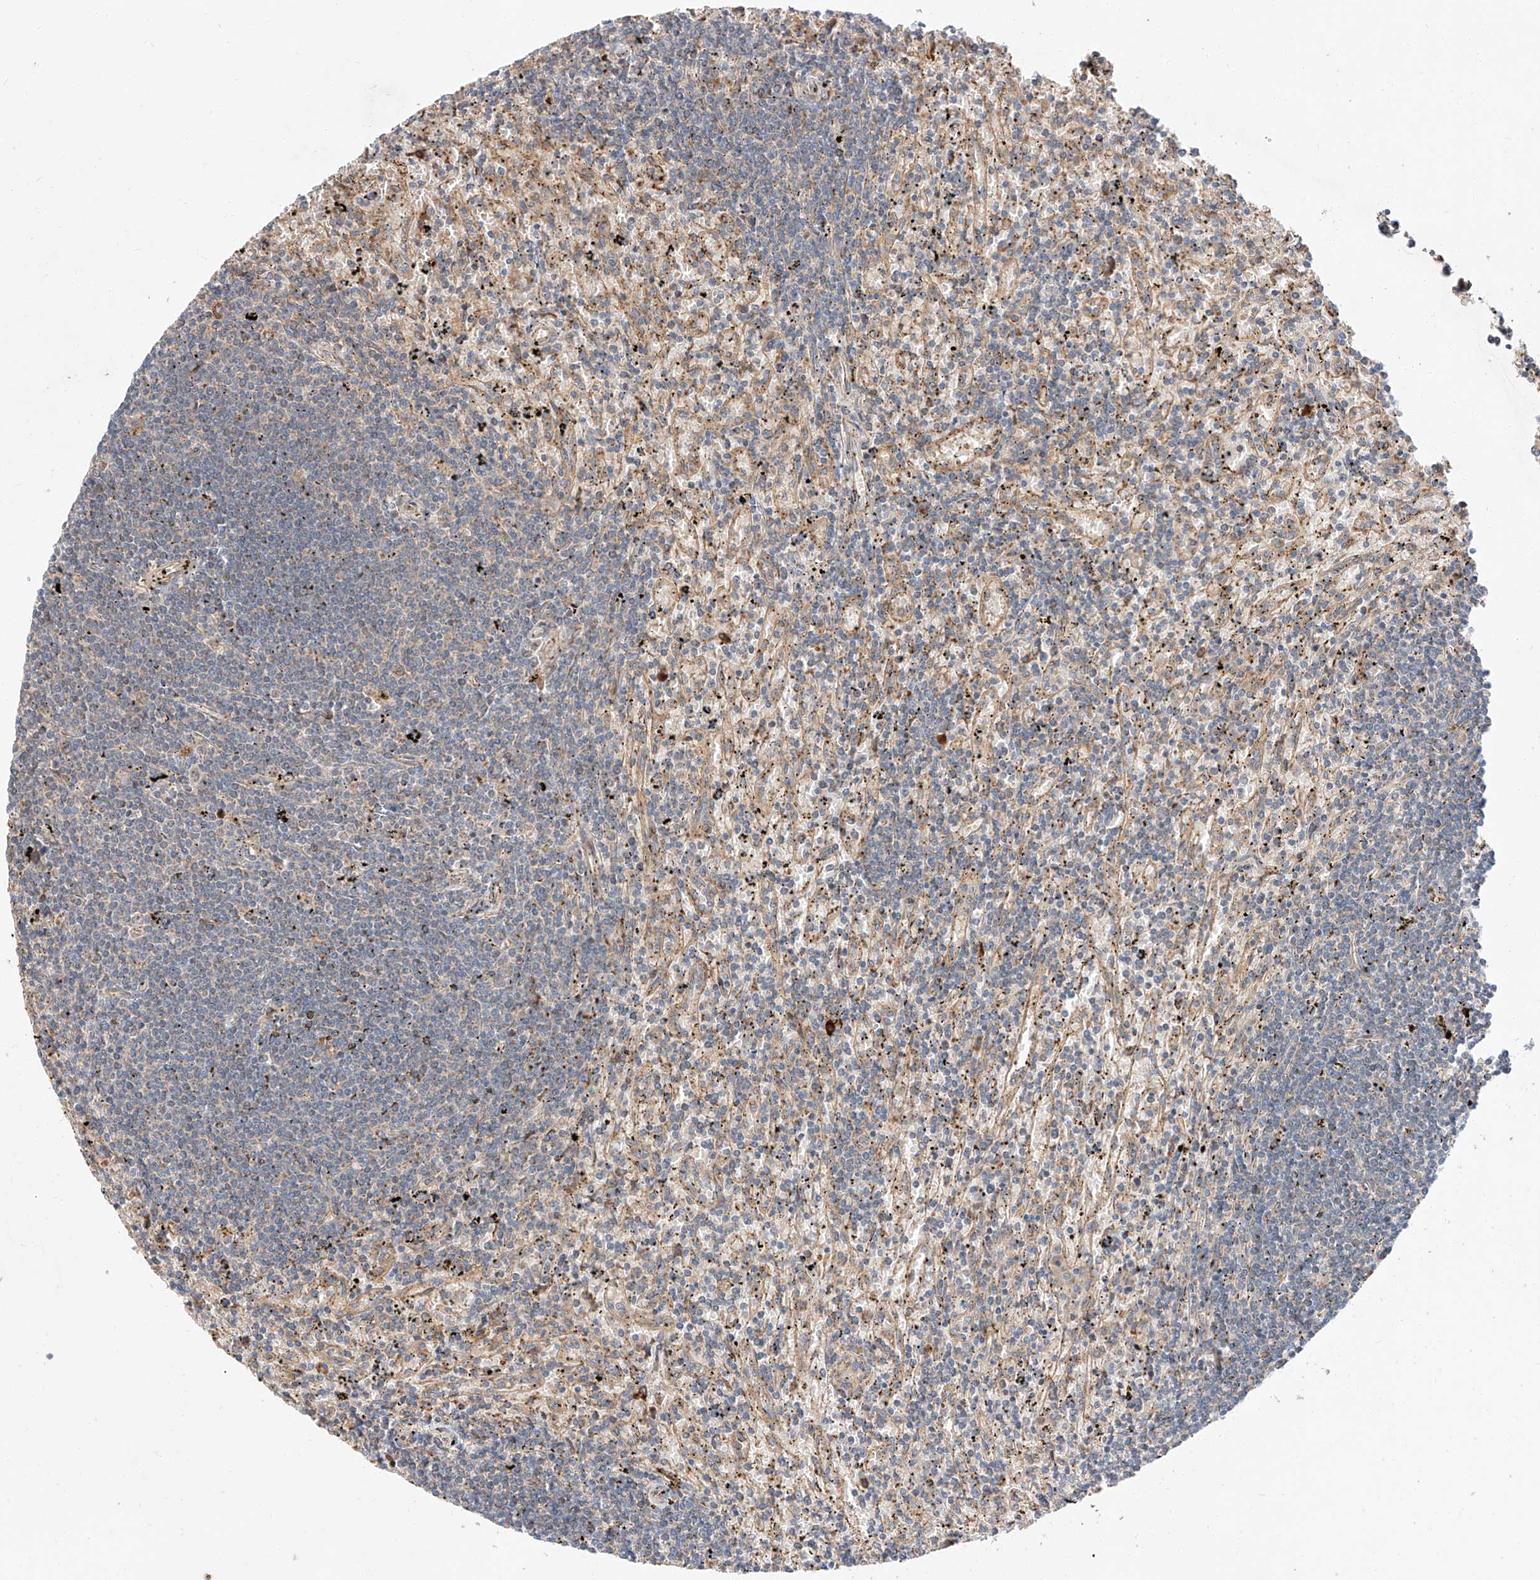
{"staining": {"intensity": "negative", "quantity": "none", "location": "none"}, "tissue": "lymphoma", "cell_type": "Tumor cells", "image_type": "cancer", "snomed": [{"axis": "morphology", "description": "Malignant lymphoma, non-Hodgkin's type, Low grade"}, {"axis": "topography", "description": "Spleen"}], "caption": "Human malignant lymphoma, non-Hodgkin's type (low-grade) stained for a protein using immunohistochemistry (IHC) reveals no expression in tumor cells.", "gene": "DIRAS3", "patient": {"sex": "male", "age": 76}}